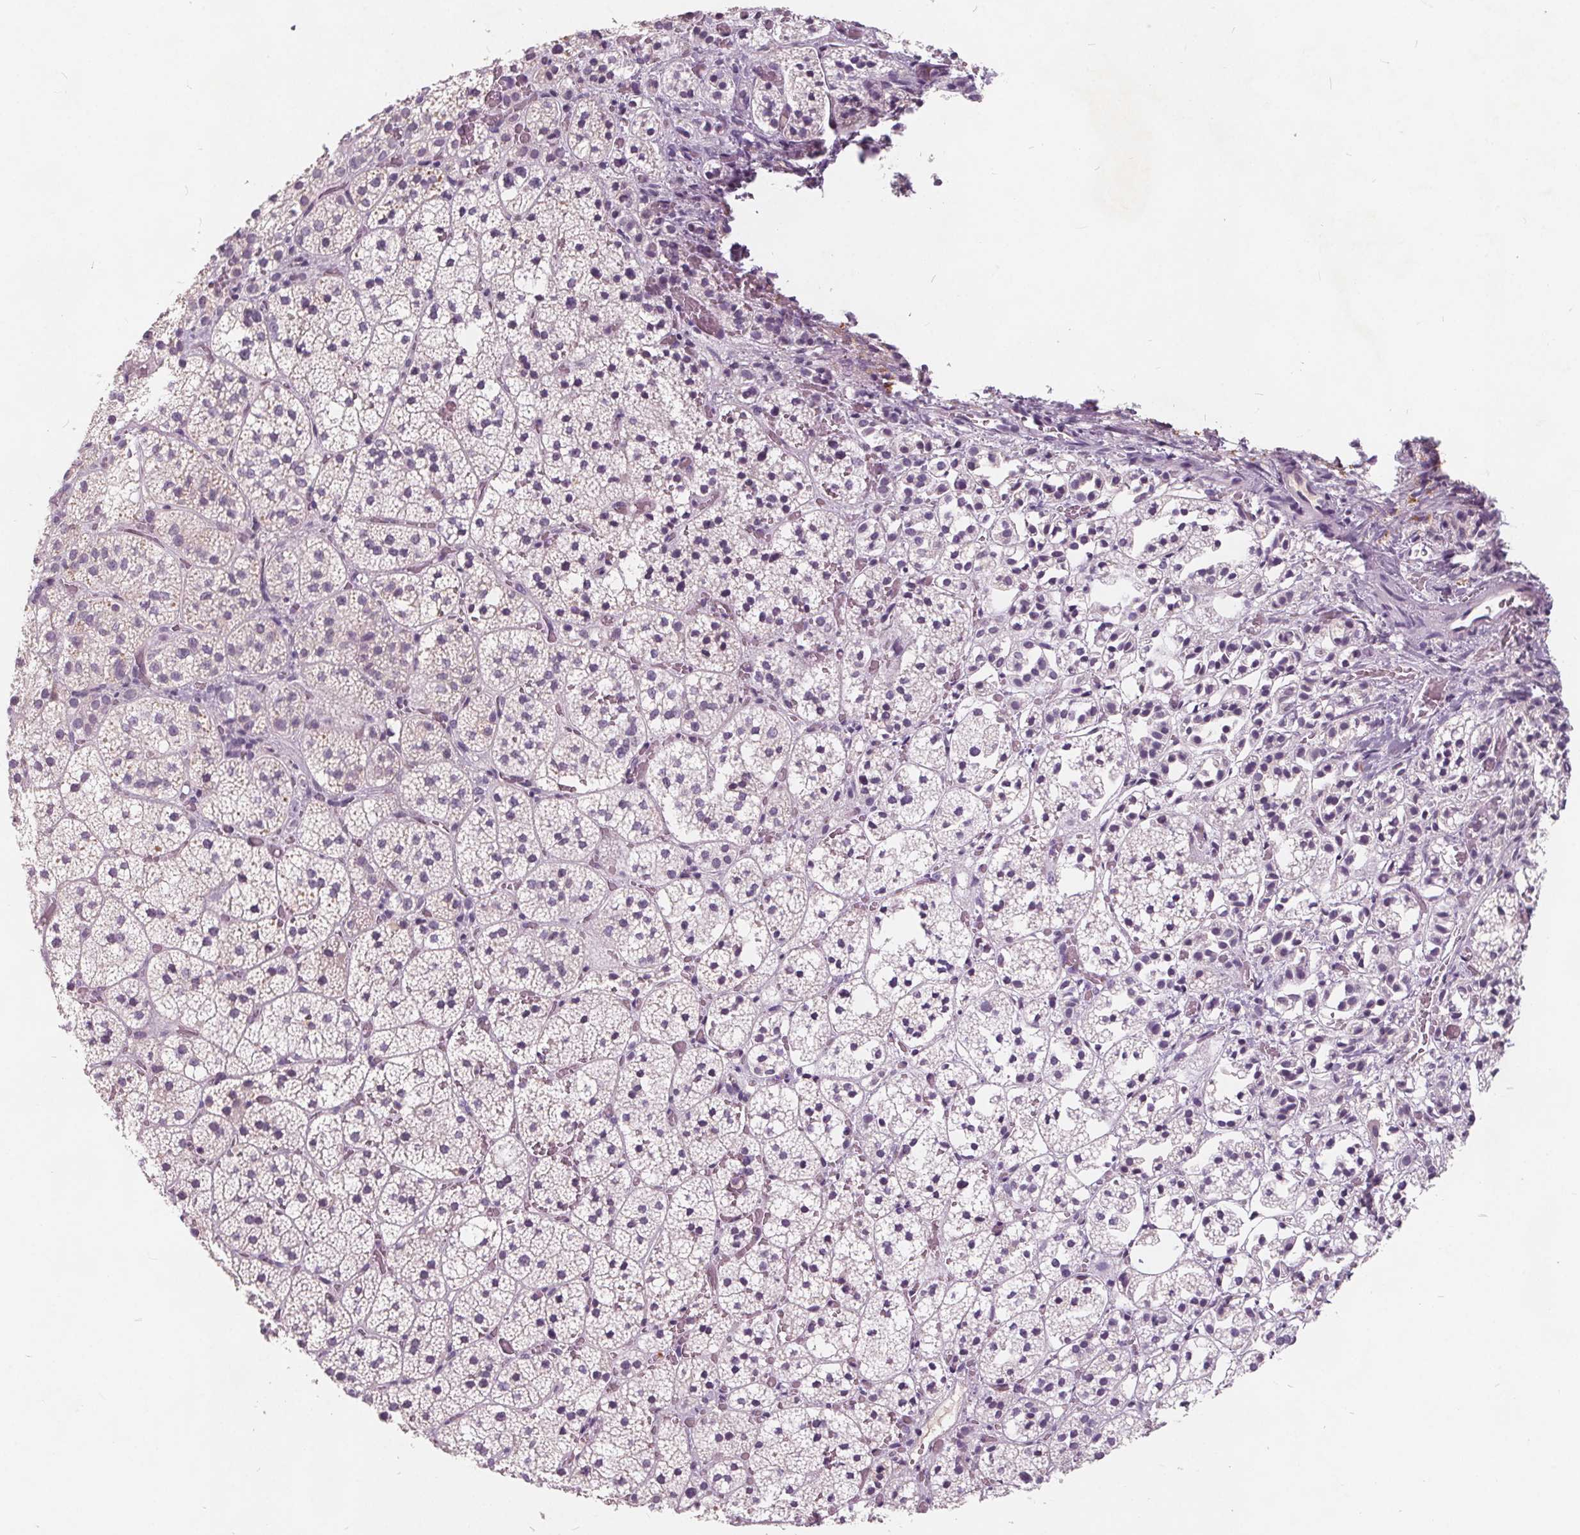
{"staining": {"intensity": "moderate", "quantity": "<25%", "location": "cytoplasmic/membranous"}, "tissue": "adrenal gland", "cell_type": "Glandular cells", "image_type": "normal", "snomed": [{"axis": "morphology", "description": "Normal tissue, NOS"}, {"axis": "topography", "description": "Adrenal gland"}], "caption": "This photomicrograph reveals immunohistochemistry (IHC) staining of benign human adrenal gland, with low moderate cytoplasmic/membranous expression in approximately <25% of glandular cells.", "gene": "PLA2G2E", "patient": {"sex": "male", "age": 53}}